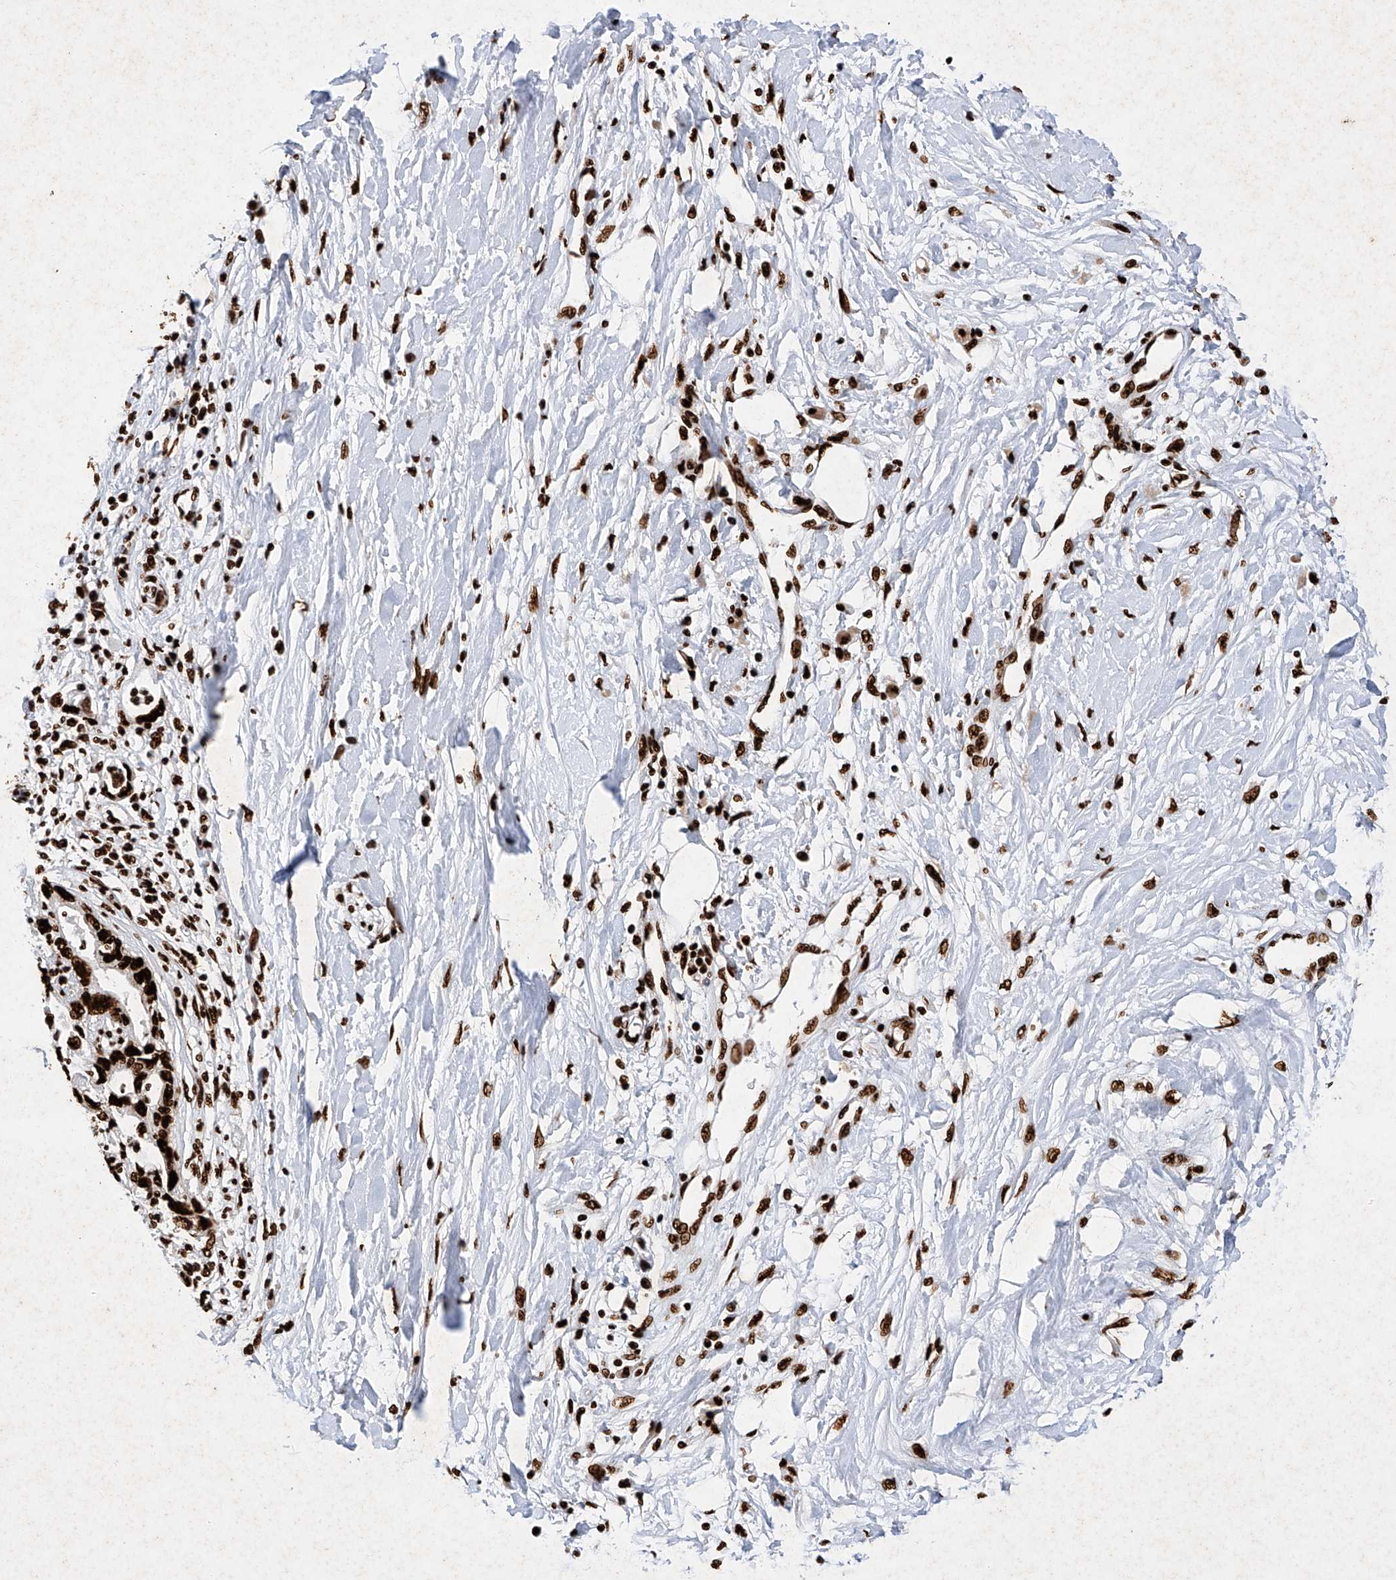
{"staining": {"intensity": "strong", "quantity": ">75%", "location": "nuclear"}, "tissue": "pancreatic cancer", "cell_type": "Tumor cells", "image_type": "cancer", "snomed": [{"axis": "morphology", "description": "Adenocarcinoma, NOS"}, {"axis": "topography", "description": "Pancreas"}], "caption": "Strong nuclear protein positivity is identified in approximately >75% of tumor cells in pancreatic cancer.", "gene": "SRSF6", "patient": {"sex": "male", "age": 56}}